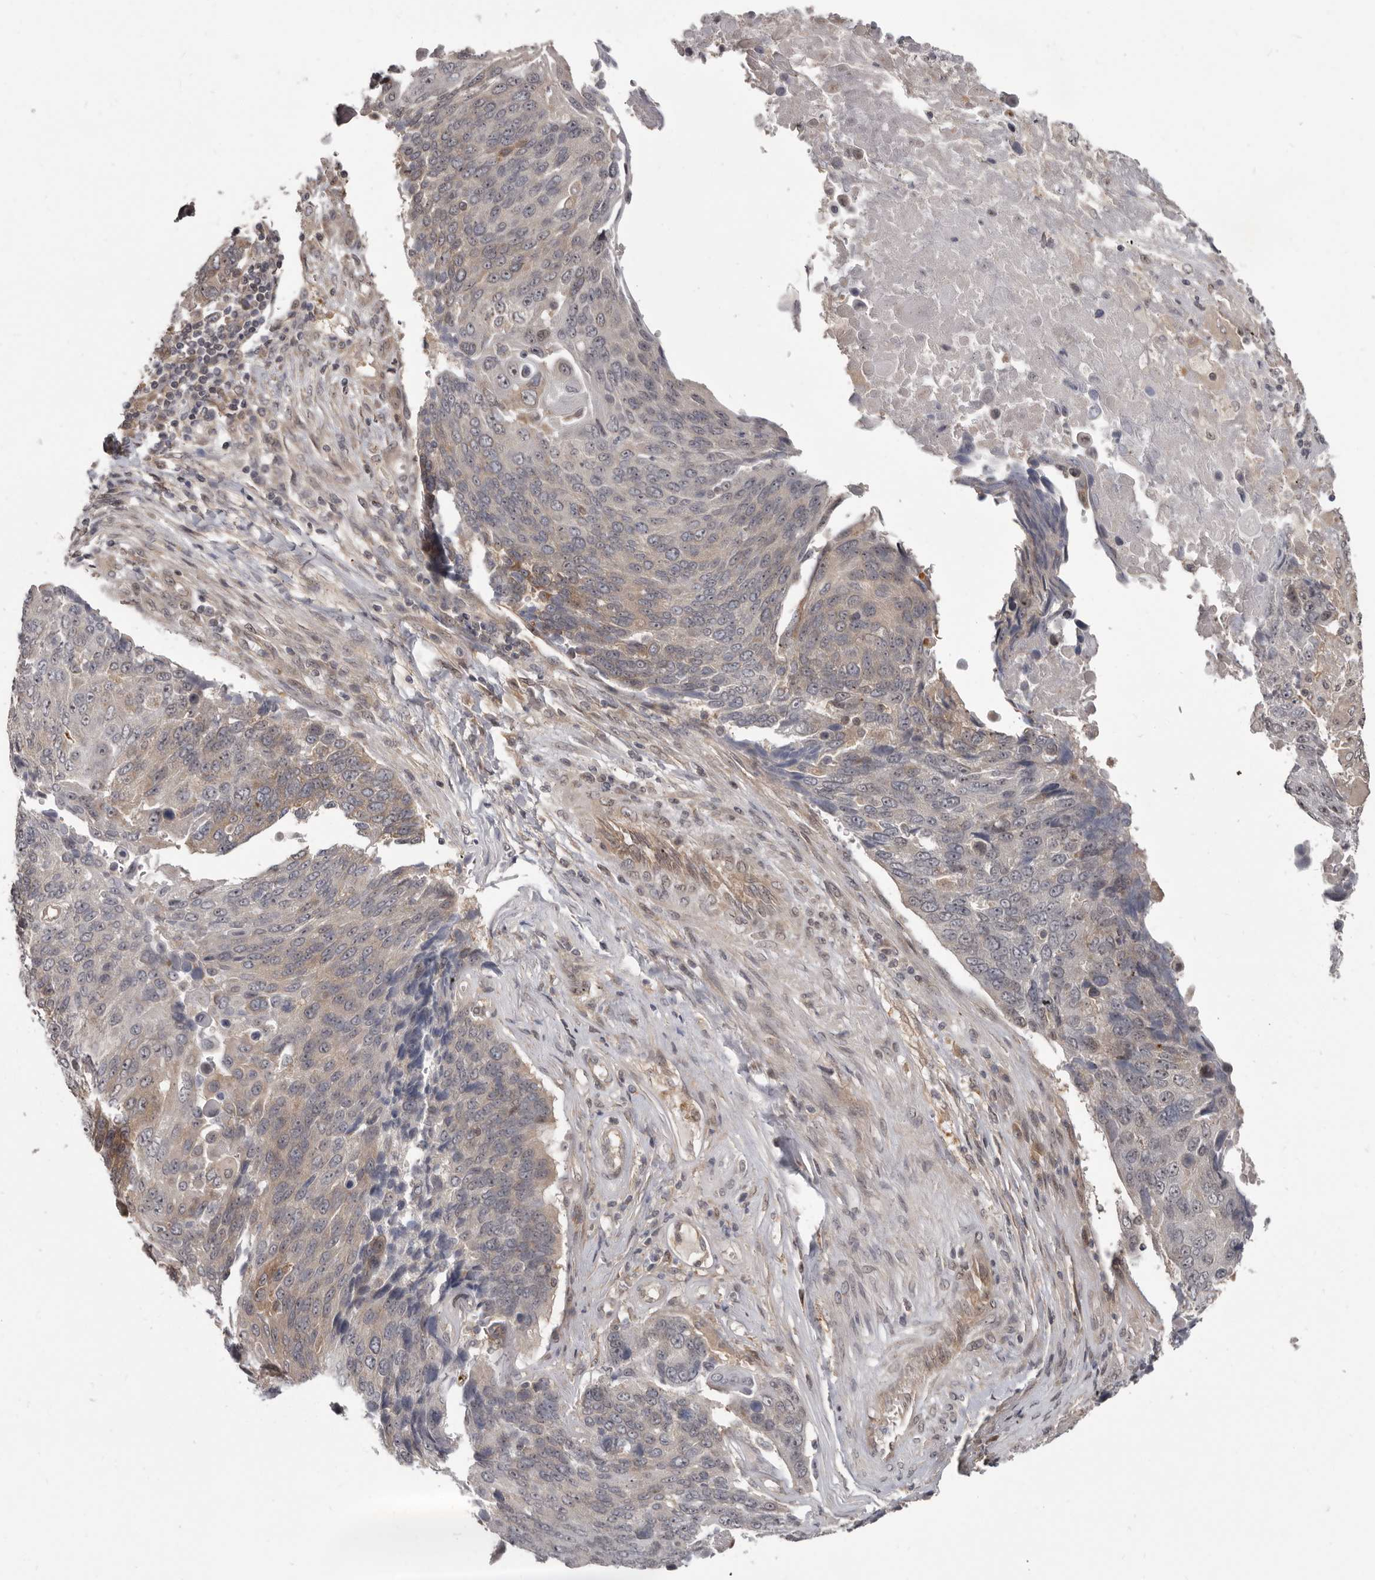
{"staining": {"intensity": "weak", "quantity": "<25%", "location": "cytoplasmic/membranous"}, "tissue": "lung cancer", "cell_type": "Tumor cells", "image_type": "cancer", "snomed": [{"axis": "morphology", "description": "Squamous cell carcinoma, NOS"}, {"axis": "topography", "description": "Lung"}], "caption": "The histopathology image shows no staining of tumor cells in squamous cell carcinoma (lung).", "gene": "BAD", "patient": {"sex": "male", "age": 66}}